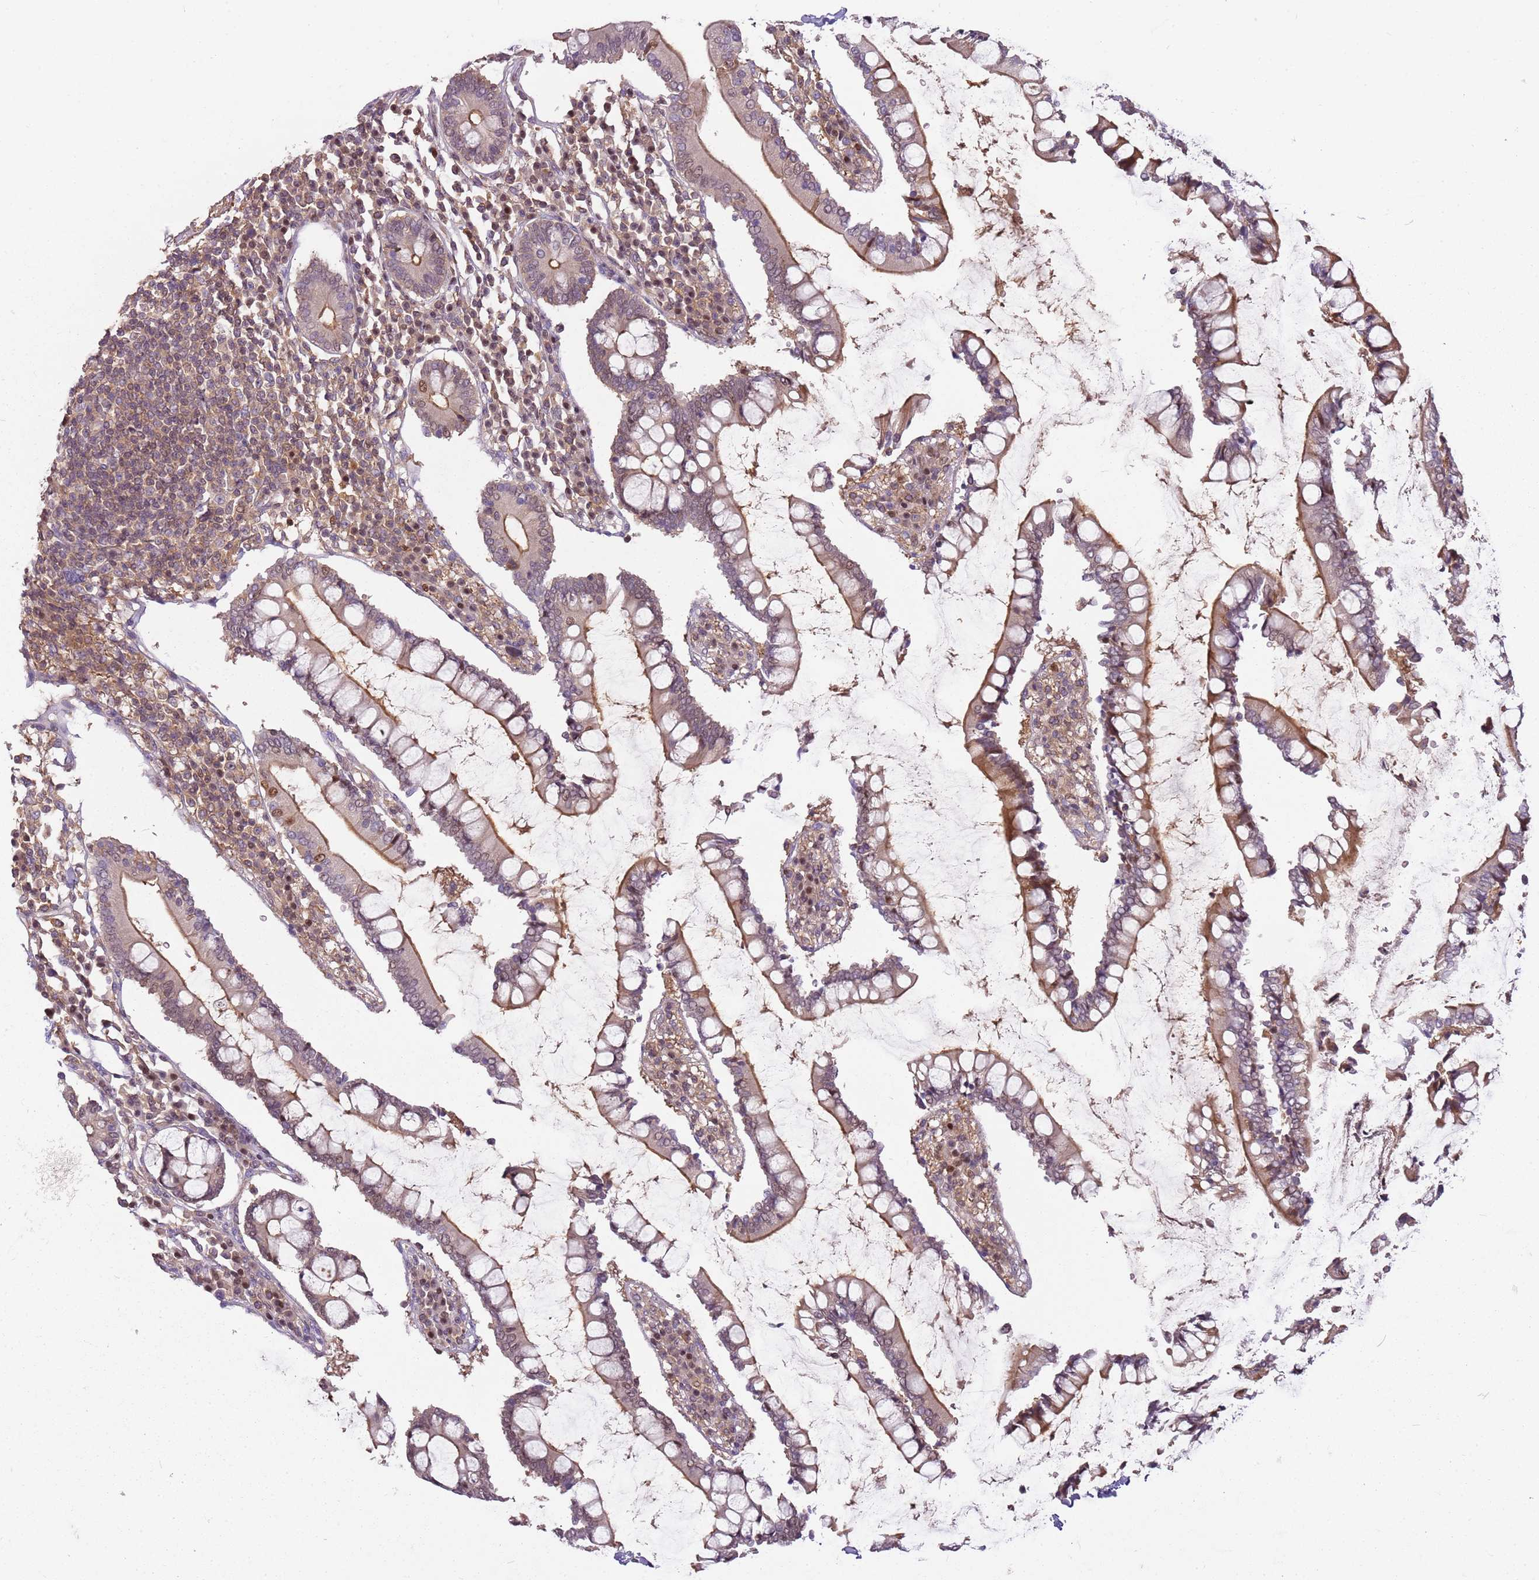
{"staining": {"intensity": "weak", "quantity": ">75%", "location": "cytoplasmic/membranous,nuclear"}, "tissue": "colon", "cell_type": "Endothelial cells", "image_type": "normal", "snomed": [{"axis": "morphology", "description": "Normal tissue, NOS"}, {"axis": "topography", "description": "Colon"}], "caption": "Brown immunohistochemical staining in benign colon exhibits weak cytoplasmic/membranous,nuclear expression in approximately >75% of endothelial cells. (Brightfield microscopy of DAB IHC at high magnification).", "gene": "GSTO2", "patient": {"sex": "female", "age": 79}}